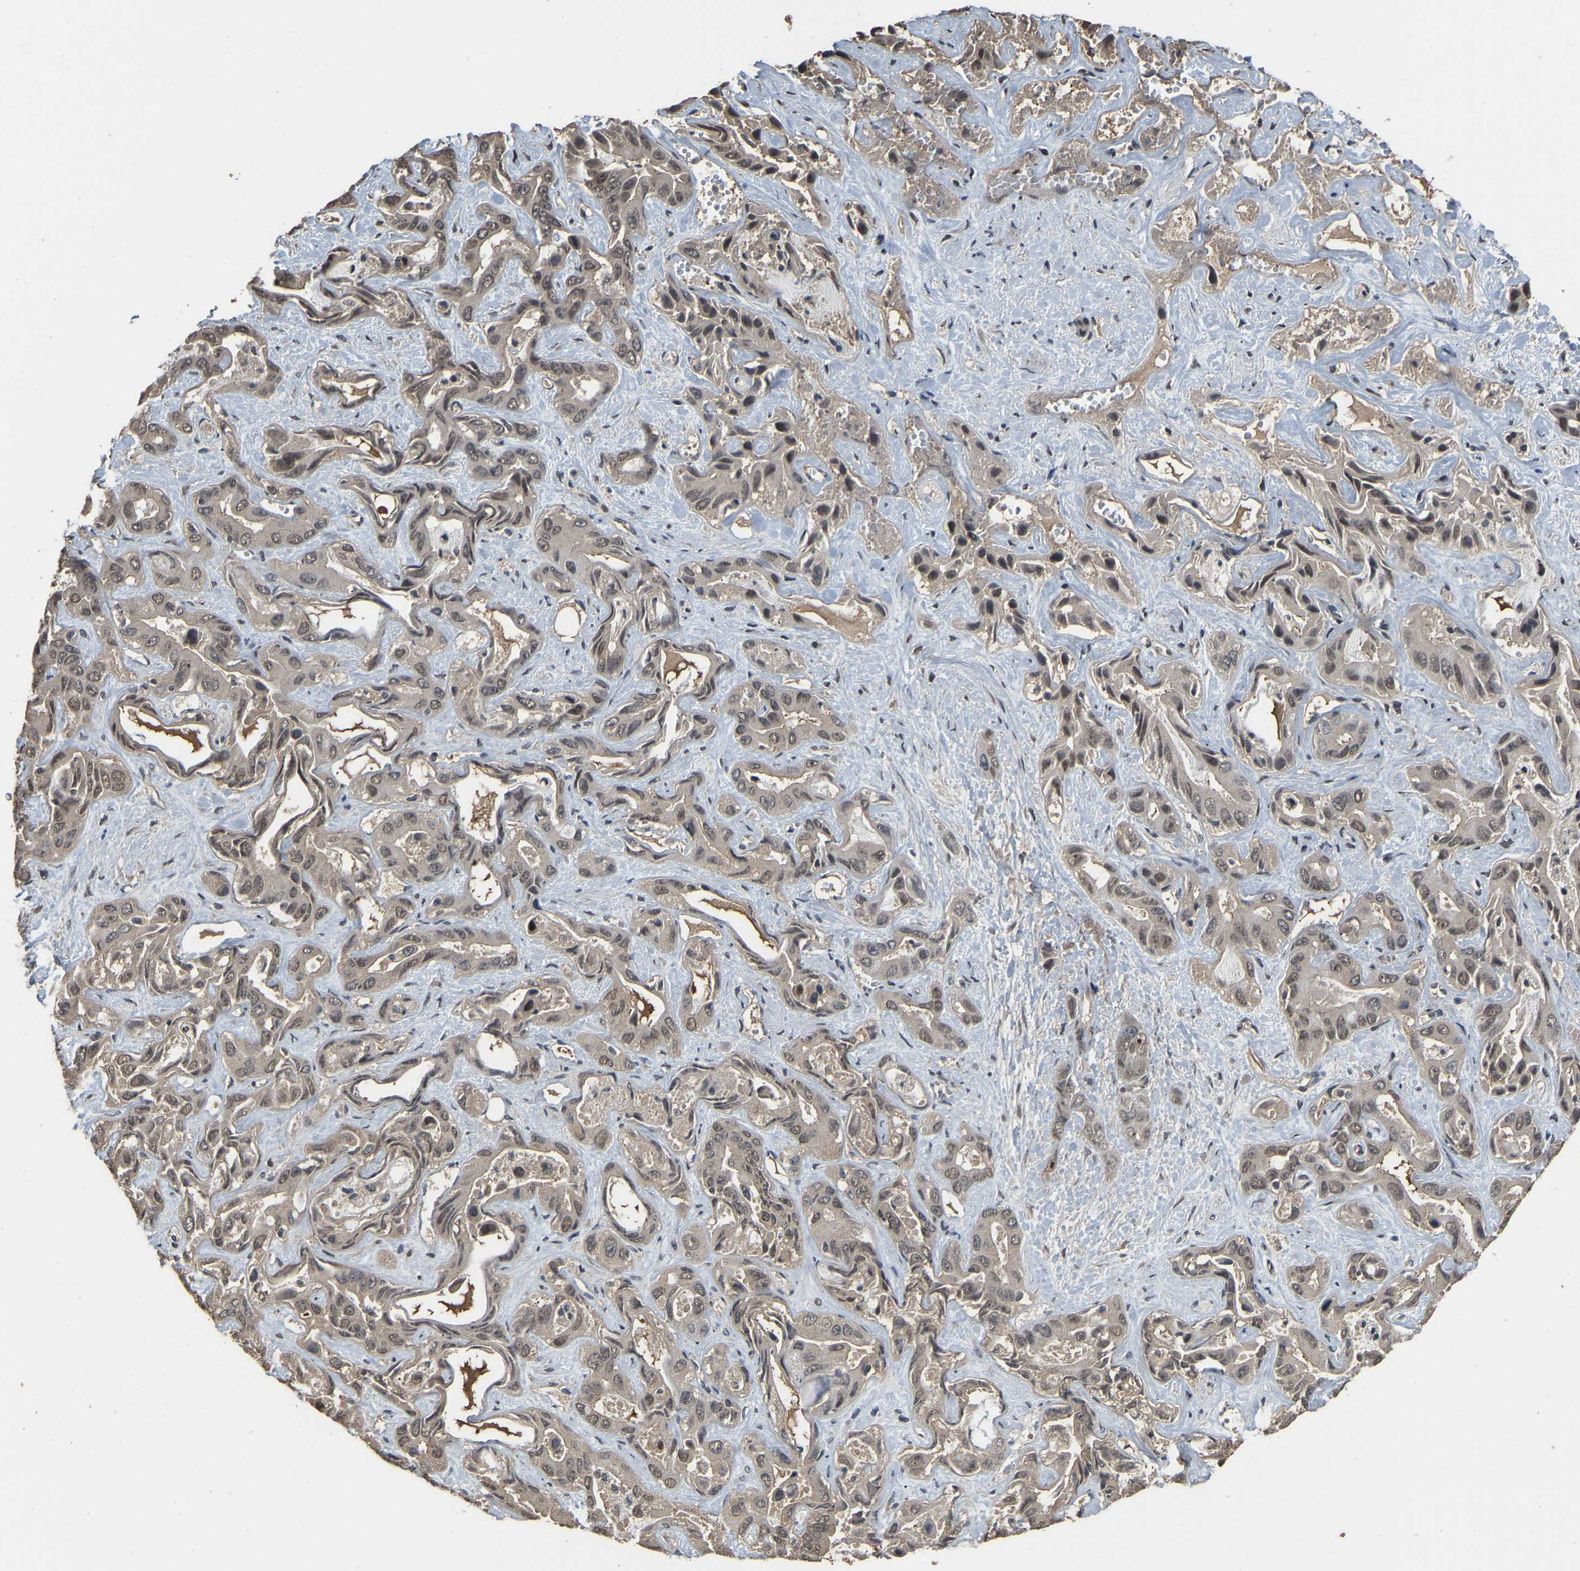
{"staining": {"intensity": "weak", "quantity": "25%-75%", "location": "cytoplasmic/membranous,nuclear"}, "tissue": "liver cancer", "cell_type": "Tumor cells", "image_type": "cancer", "snomed": [{"axis": "morphology", "description": "Cholangiocarcinoma"}, {"axis": "topography", "description": "Liver"}], "caption": "Protein expression analysis of human liver cholangiocarcinoma reveals weak cytoplasmic/membranous and nuclear positivity in approximately 25%-75% of tumor cells. (DAB (3,3'-diaminobenzidine) IHC, brown staining for protein, blue staining for nuclei).", "gene": "ARHGAP23", "patient": {"sex": "female", "age": 52}}